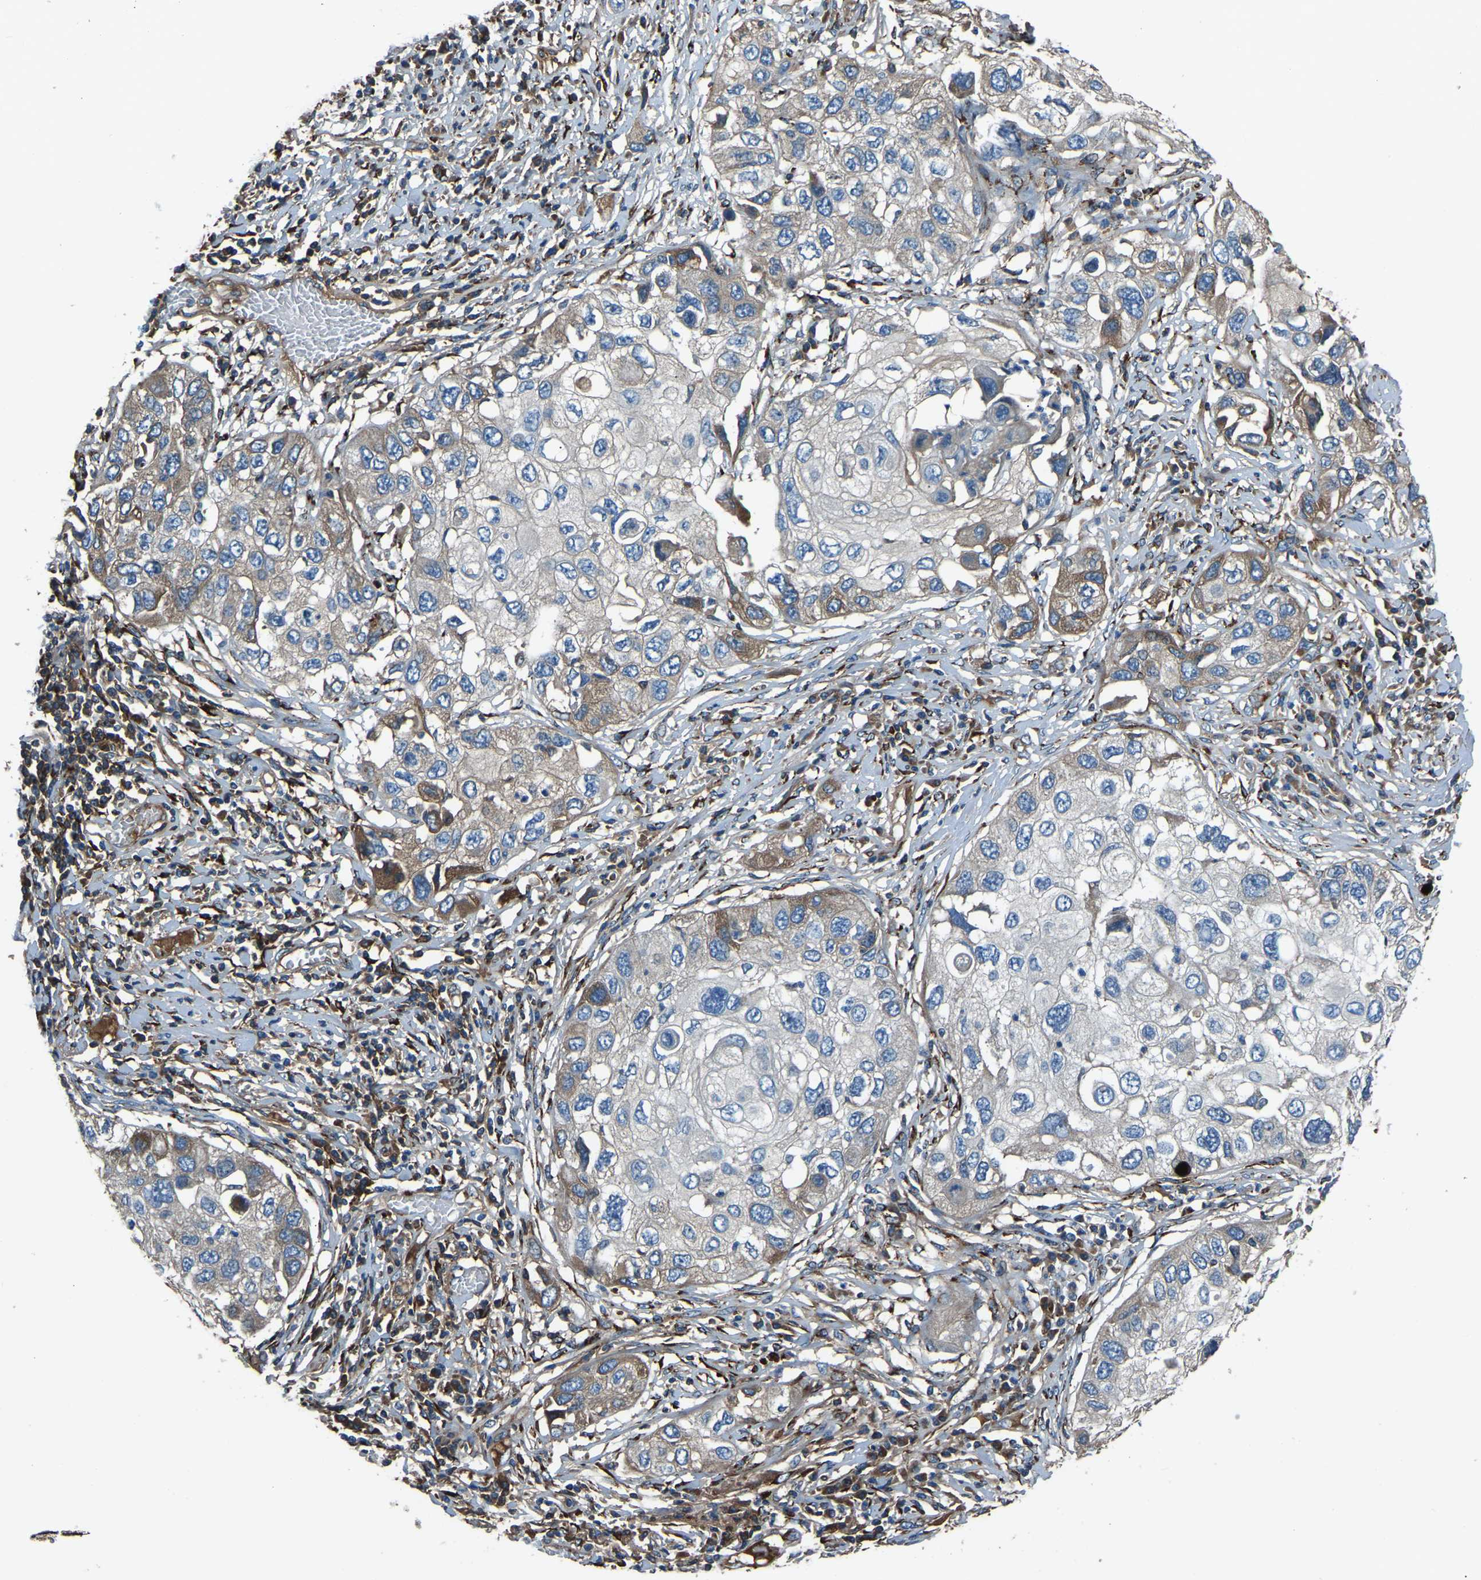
{"staining": {"intensity": "moderate", "quantity": "<25%", "location": "cytoplasmic/membranous"}, "tissue": "lung cancer", "cell_type": "Tumor cells", "image_type": "cancer", "snomed": [{"axis": "morphology", "description": "Squamous cell carcinoma, NOS"}, {"axis": "topography", "description": "Lung"}], "caption": "A low amount of moderate cytoplasmic/membranous positivity is identified in approximately <25% of tumor cells in lung cancer (squamous cell carcinoma) tissue.", "gene": "COL3A1", "patient": {"sex": "male", "age": 71}}